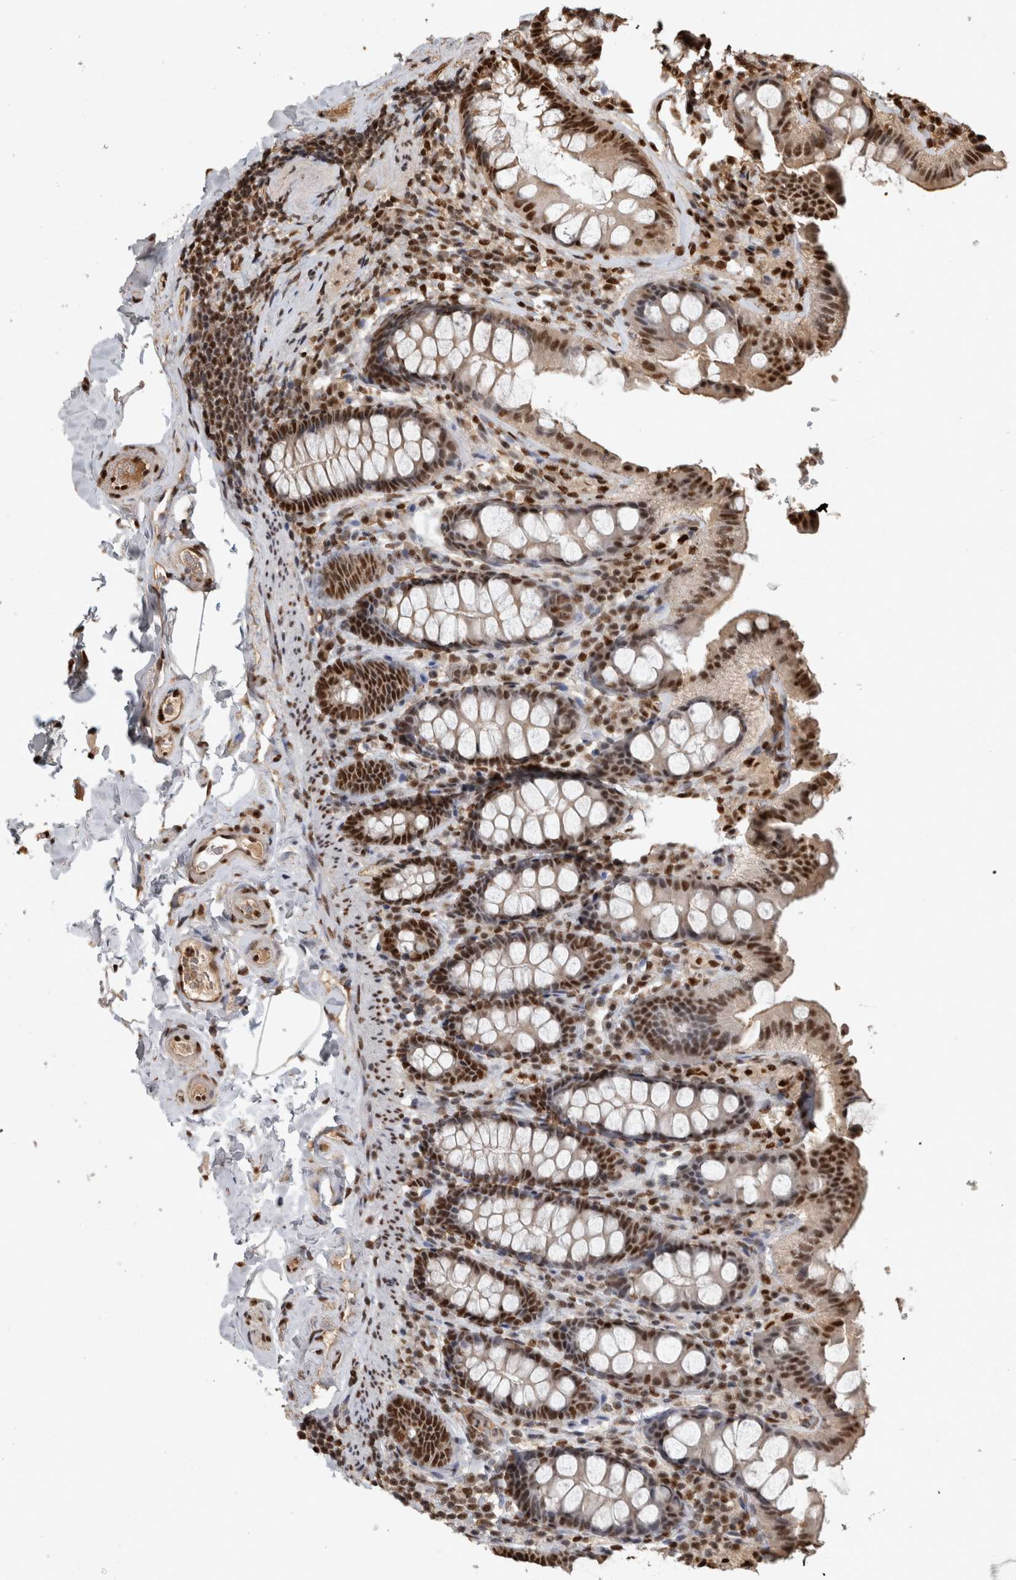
{"staining": {"intensity": "moderate", "quantity": ">75%", "location": "nuclear"}, "tissue": "colon", "cell_type": "Endothelial cells", "image_type": "normal", "snomed": [{"axis": "morphology", "description": "Normal tissue, NOS"}, {"axis": "topography", "description": "Colon"}, {"axis": "topography", "description": "Peripheral nerve tissue"}], "caption": "Immunohistochemical staining of normal human colon displays medium levels of moderate nuclear staining in approximately >75% of endothelial cells.", "gene": "RAD50", "patient": {"sex": "female", "age": 61}}